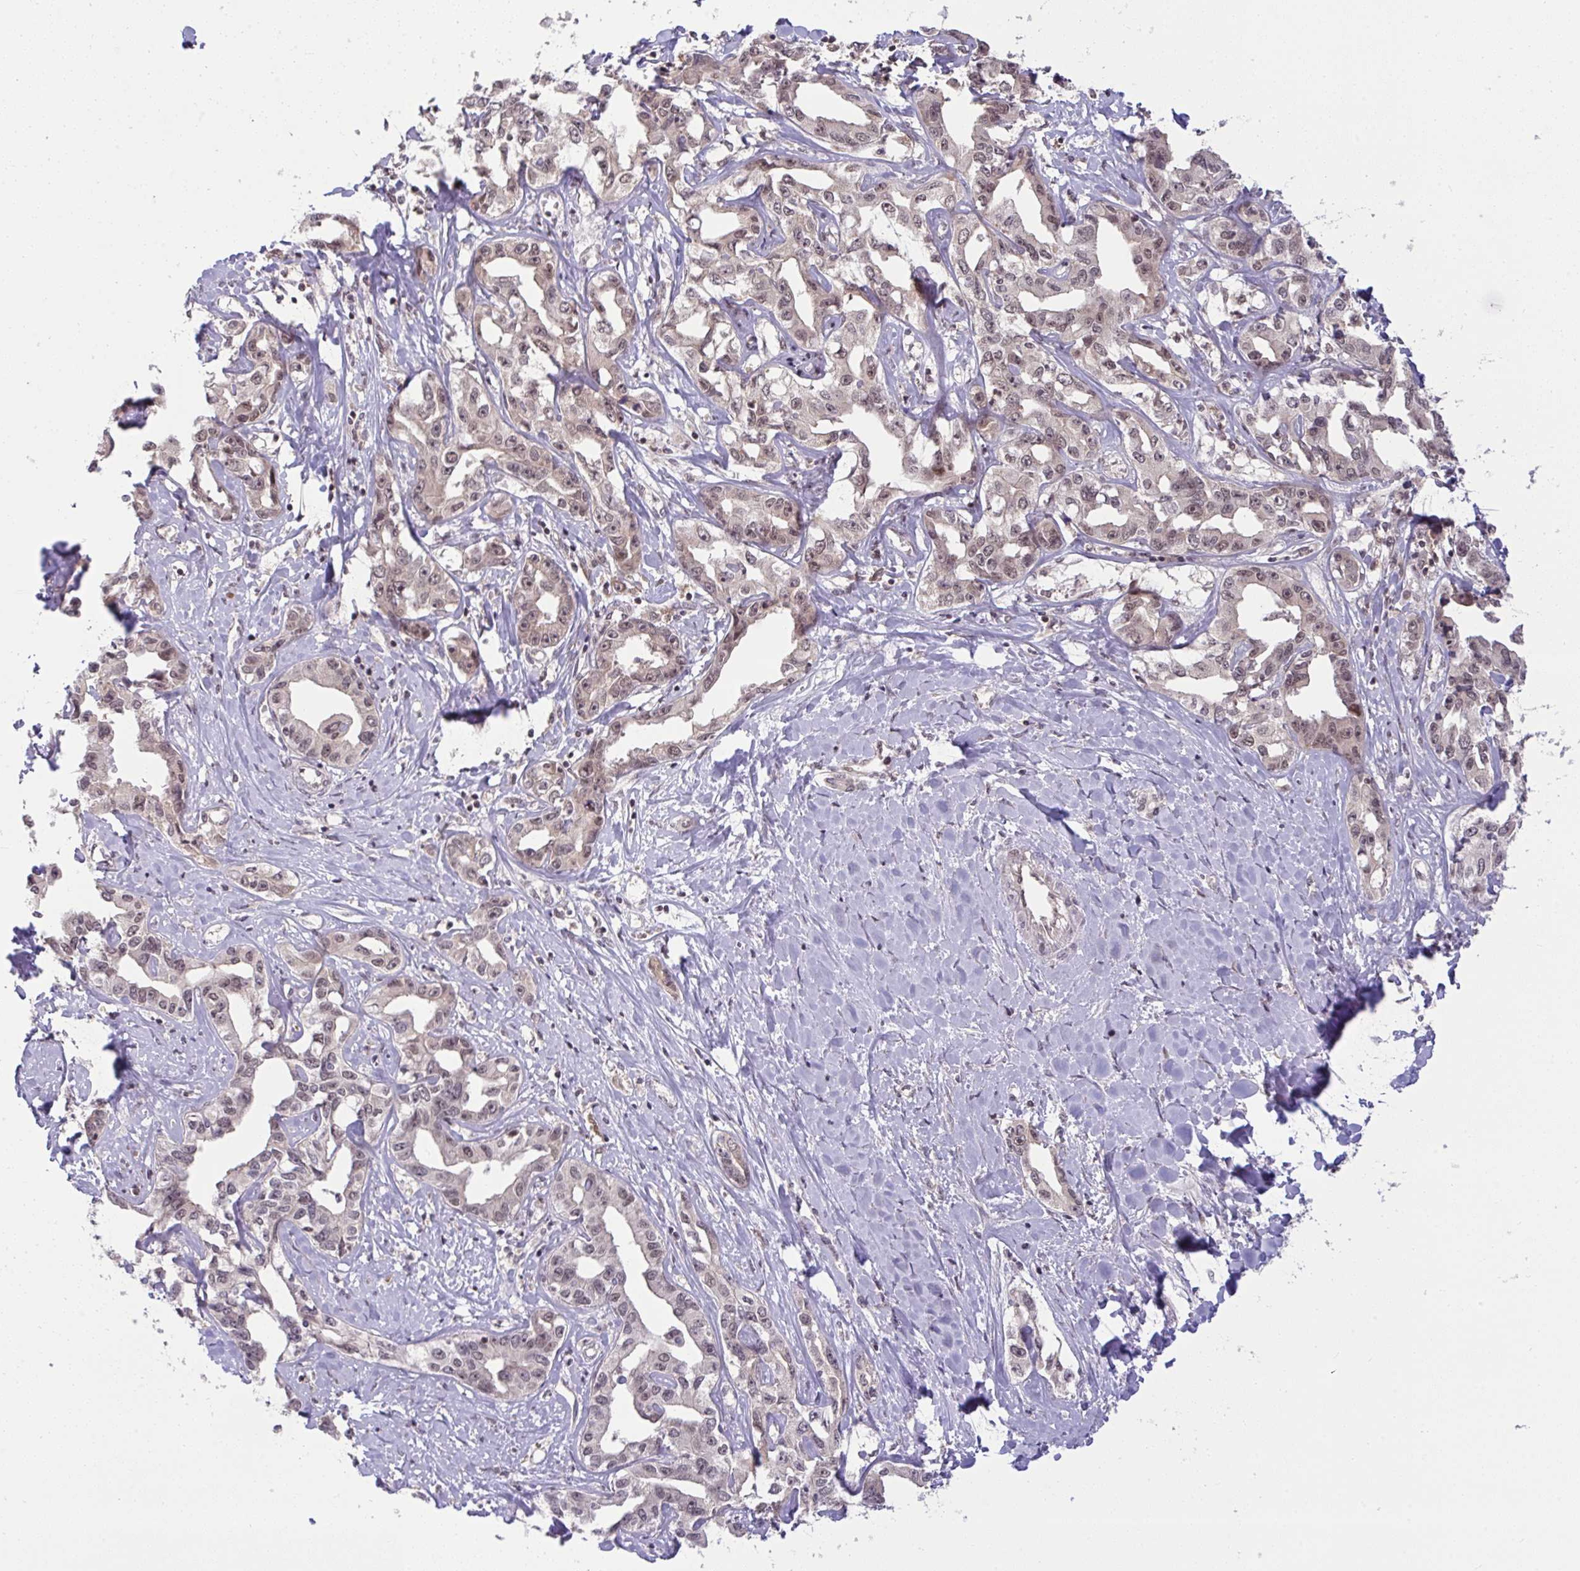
{"staining": {"intensity": "weak", "quantity": ">75%", "location": "cytoplasmic/membranous,nuclear"}, "tissue": "liver cancer", "cell_type": "Tumor cells", "image_type": "cancer", "snomed": [{"axis": "morphology", "description": "Cholangiocarcinoma"}, {"axis": "topography", "description": "Liver"}], "caption": "The photomicrograph shows a brown stain indicating the presence of a protein in the cytoplasmic/membranous and nuclear of tumor cells in cholangiocarcinoma (liver). The staining was performed using DAB (3,3'-diaminobenzidine), with brown indicating positive protein expression. Nuclei are stained blue with hematoxylin.", "gene": "KLF2", "patient": {"sex": "male", "age": 59}}